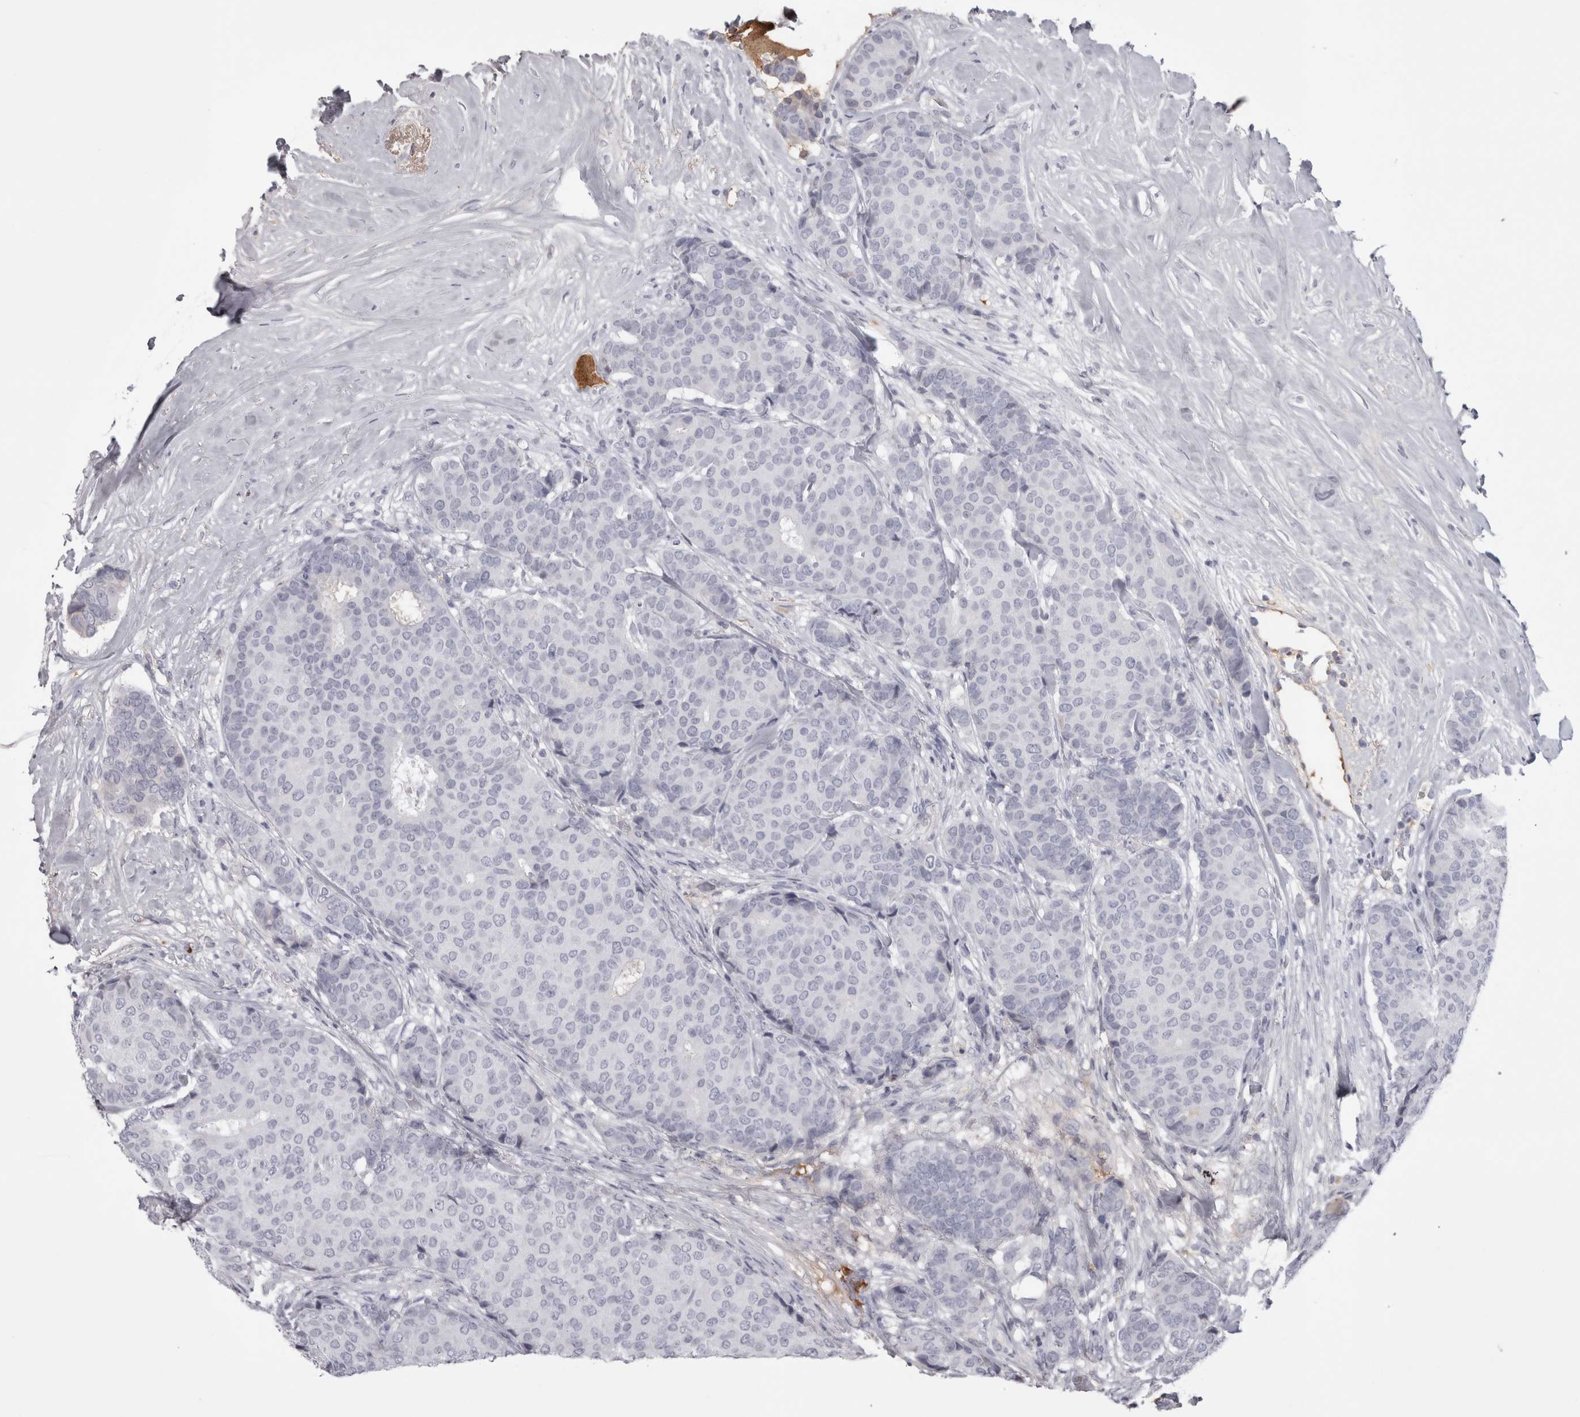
{"staining": {"intensity": "negative", "quantity": "none", "location": "none"}, "tissue": "breast cancer", "cell_type": "Tumor cells", "image_type": "cancer", "snomed": [{"axis": "morphology", "description": "Duct carcinoma"}, {"axis": "topography", "description": "Breast"}], "caption": "This micrograph is of breast cancer (invasive ductal carcinoma) stained with immunohistochemistry to label a protein in brown with the nuclei are counter-stained blue. There is no positivity in tumor cells. (DAB (3,3'-diaminobenzidine) immunohistochemistry (IHC) visualized using brightfield microscopy, high magnification).", "gene": "SAA4", "patient": {"sex": "female", "age": 75}}